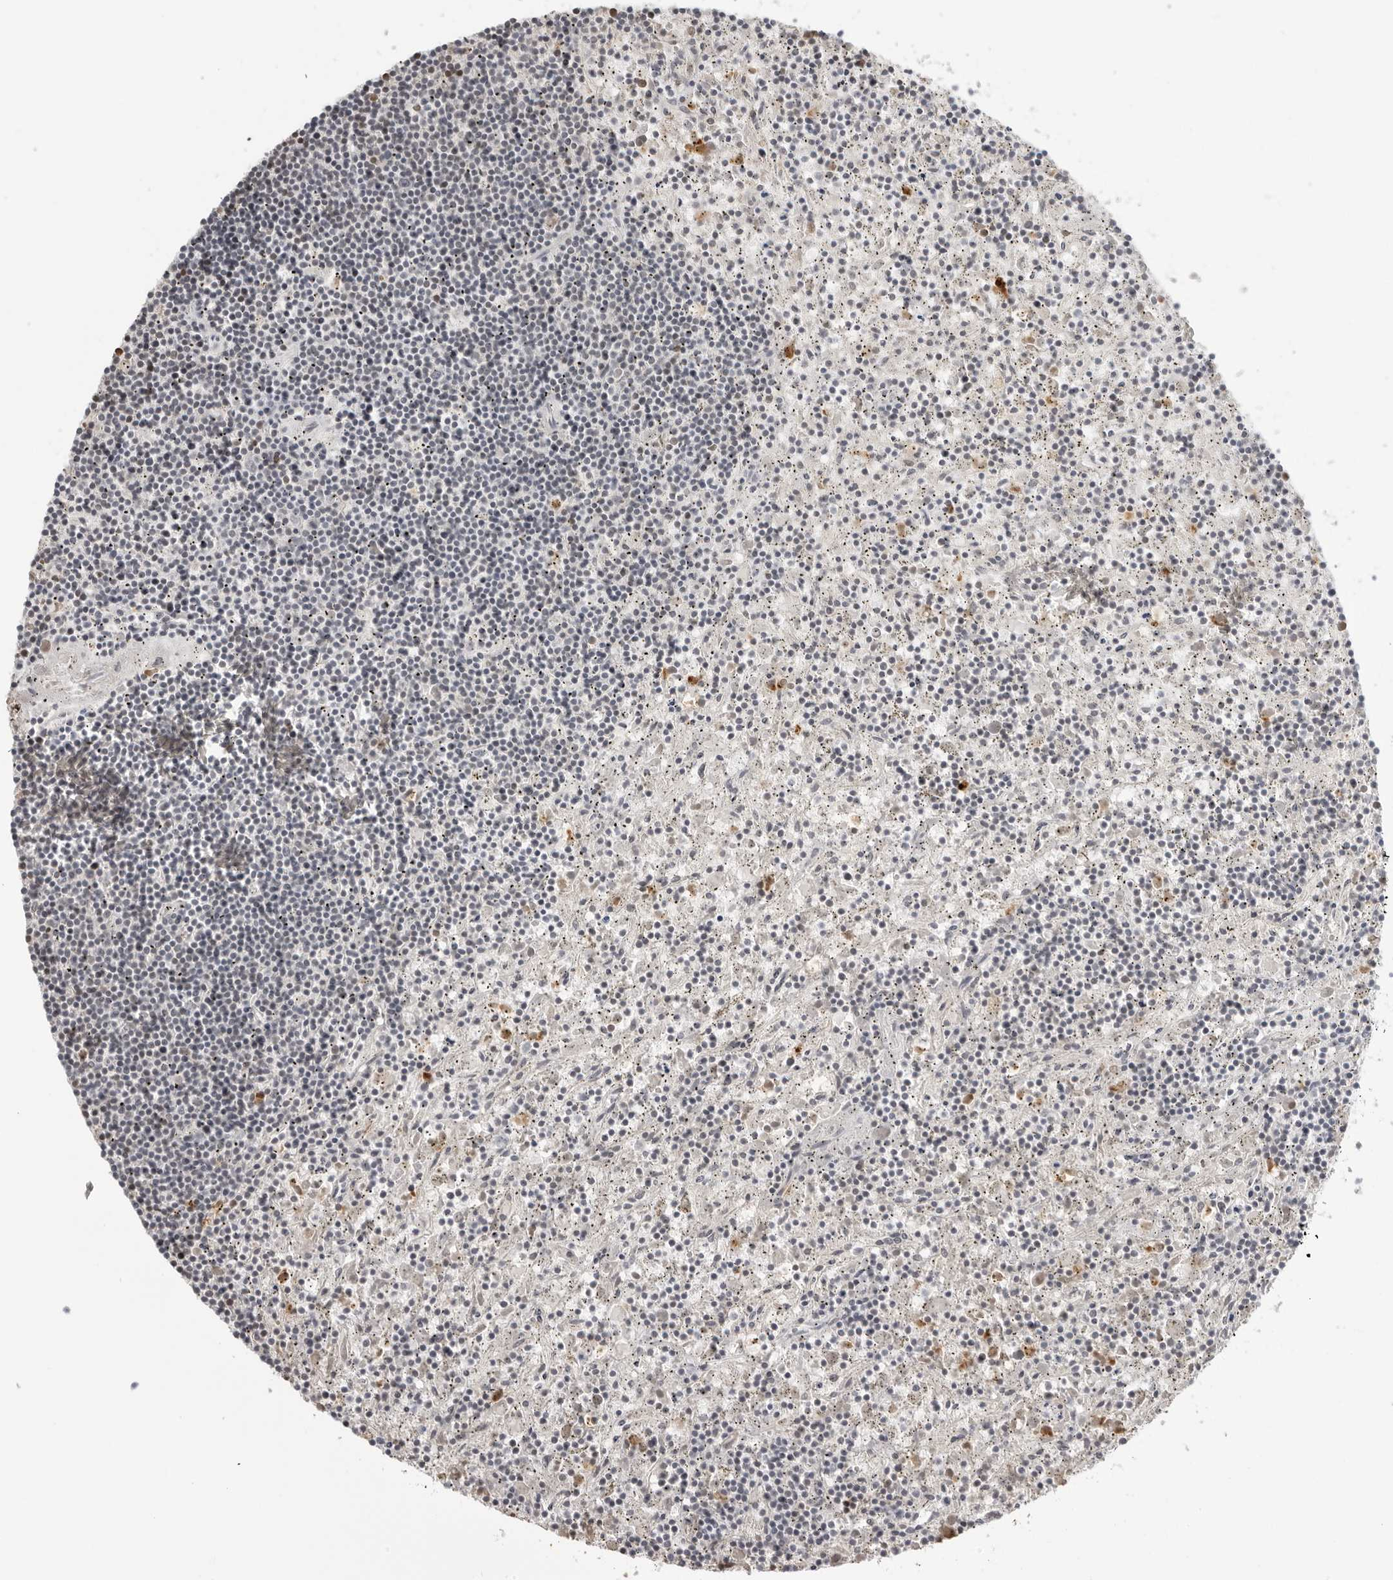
{"staining": {"intensity": "negative", "quantity": "none", "location": "none"}, "tissue": "lymphoma", "cell_type": "Tumor cells", "image_type": "cancer", "snomed": [{"axis": "morphology", "description": "Malignant lymphoma, non-Hodgkin's type, Low grade"}, {"axis": "topography", "description": "Spleen"}], "caption": "Low-grade malignant lymphoma, non-Hodgkin's type was stained to show a protein in brown. There is no significant positivity in tumor cells.", "gene": "SUGCT", "patient": {"sex": "male", "age": 76}}